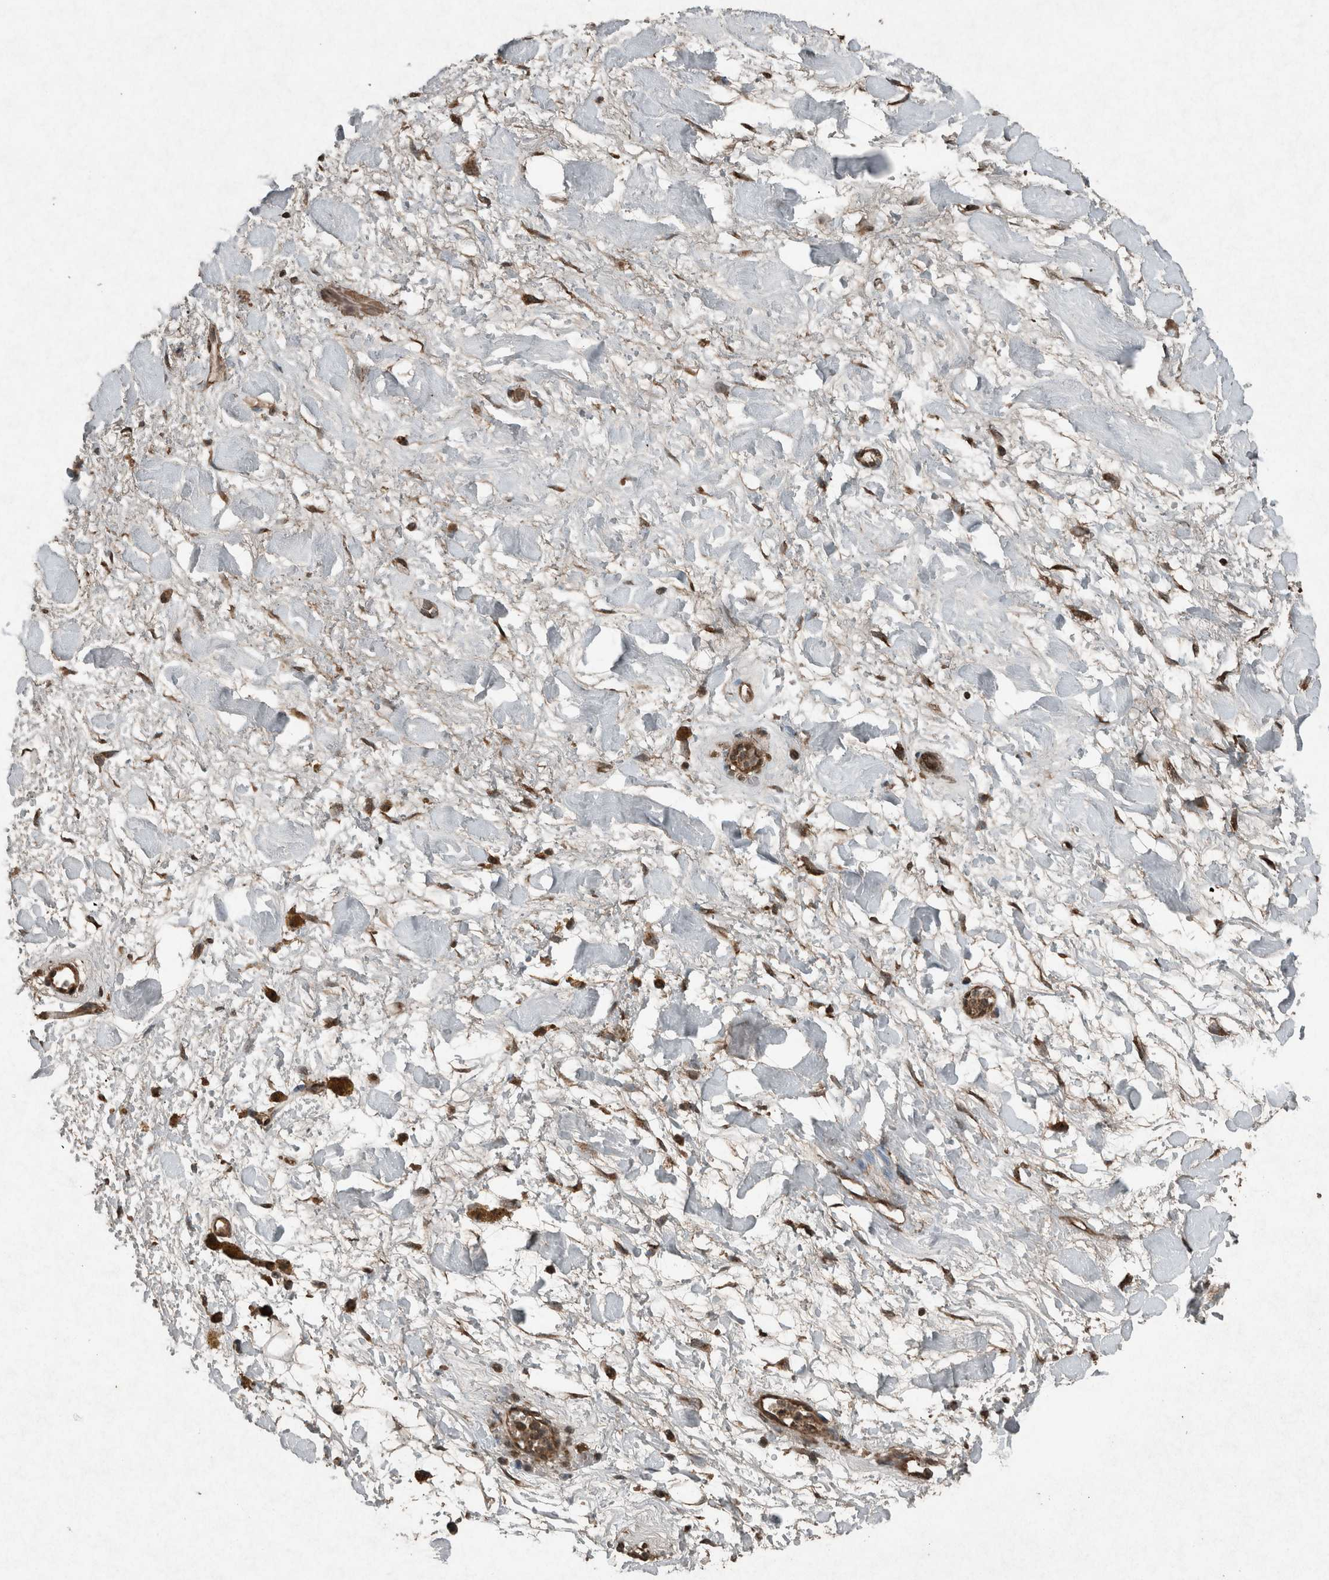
{"staining": {"intensity": "moderate", "quantity": ">75%", "location": "cytoplasmic/membranous"}, "tissue": "soft tissue", "cell_type": "Fibroblasts", "image_type": "normal", "snomed": [{"axis": "morphology", "description": "Normal tissue, NOS"}, {"axis": "topography", "description": "Kidney"}, {"axis": "topography", "description": "Peripheral nerve tissue"}], "caption": "Immunohistochemistry histopathology image of unremarkable soft tissue stained for a protein (brown), which exhibits medium levels of moderate cytoplasmic/membranous expression in approximately >75% of fibroblasts.", "gene": "ARHGEF12", "patient": {"sex": "male", "age": 7}}